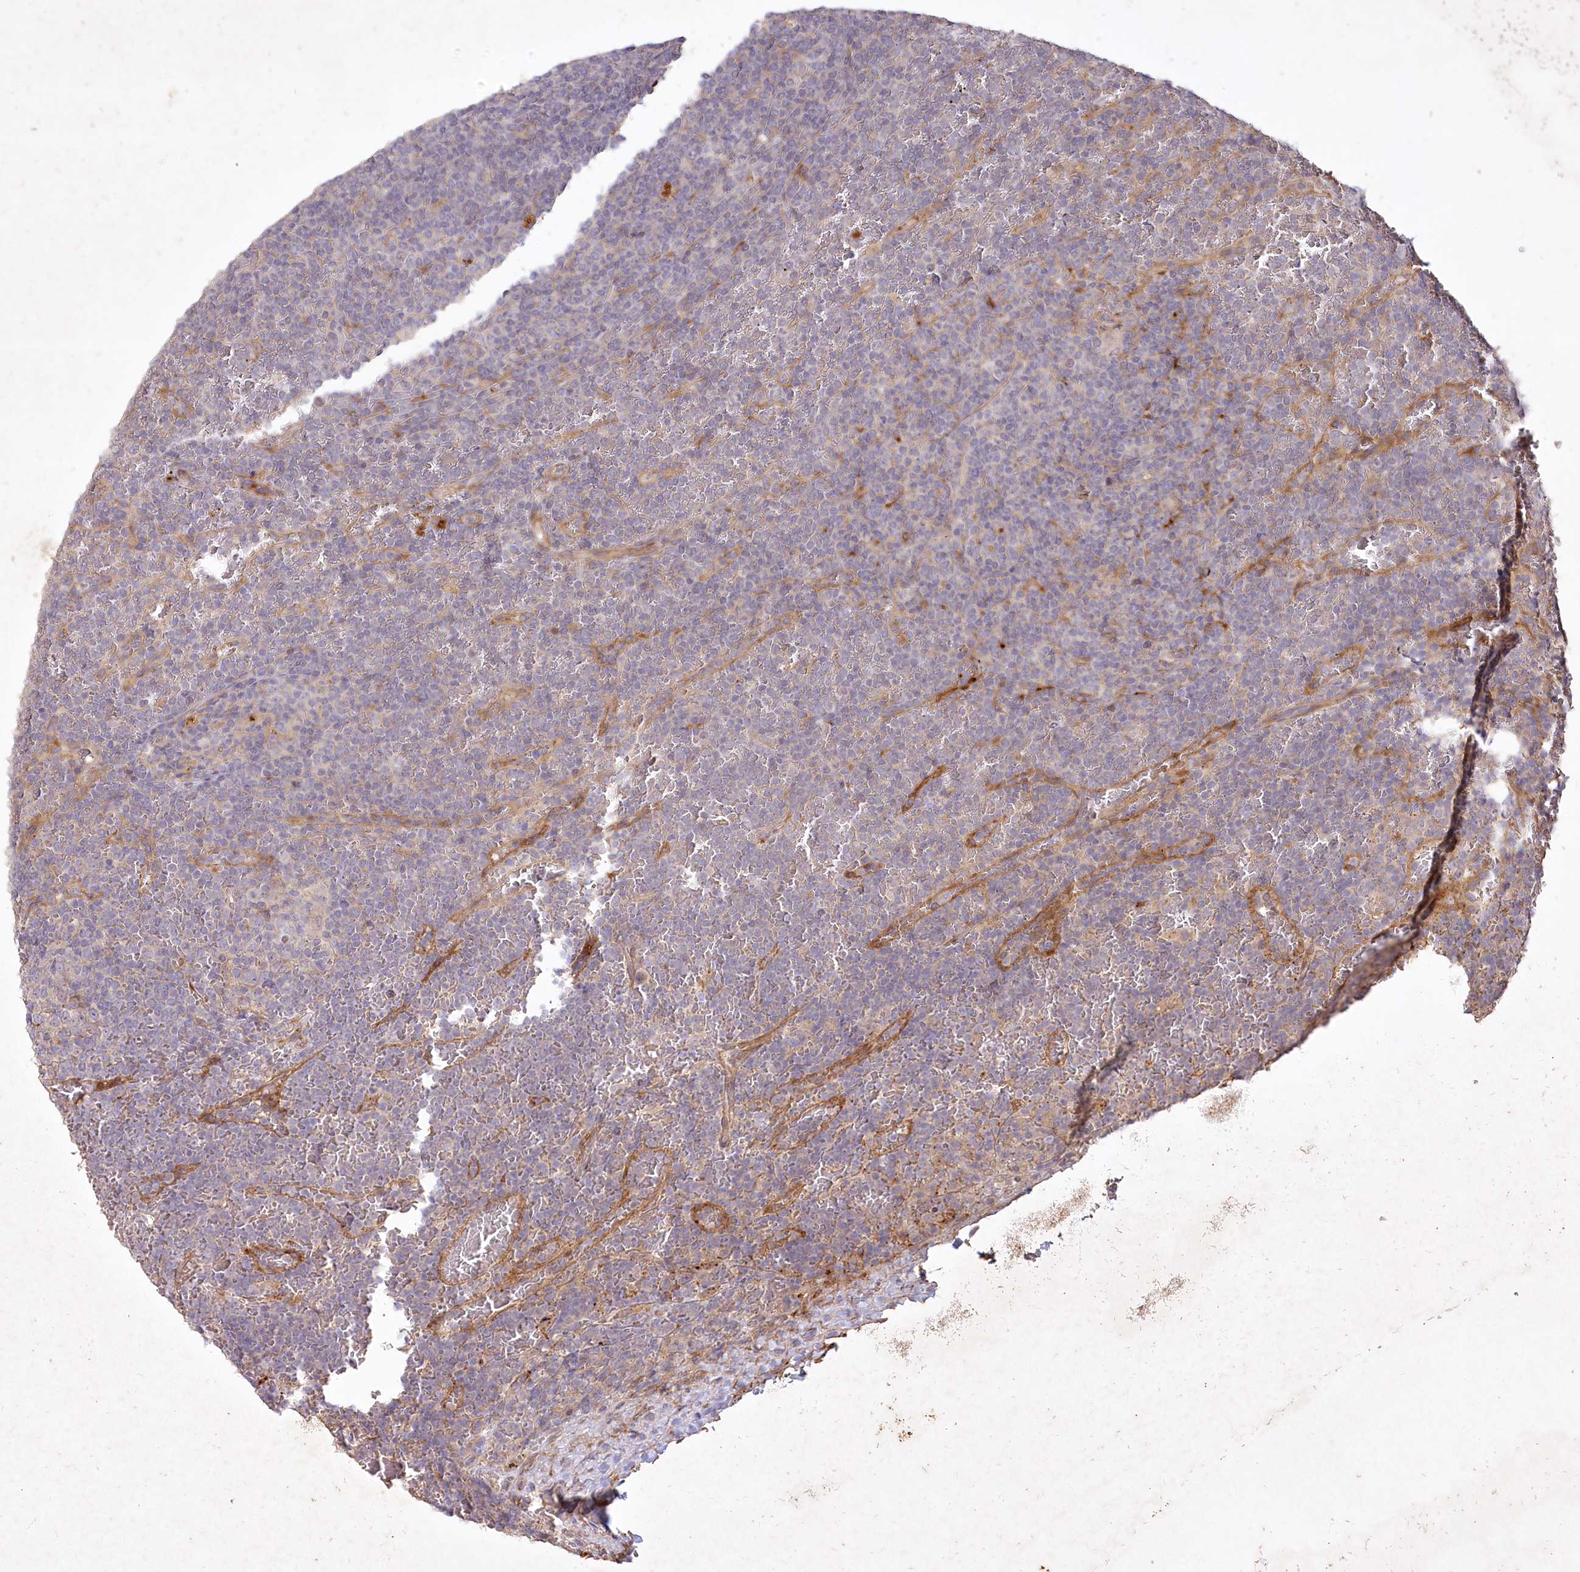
{"staining": {"intensity": "negative", "quantity": "none", "location": "none"}, "tissue": "lymphoma", "cell_type": "Tumor cells", "image_type": "cancer", "snomed": [{"axis": "morphology", "description": "Malignant lymphoma, non-Hodgkin's type, Low grade"}, {"axis": "topography", "description": "Spleen"}], "caption": "Lymphoma was stained to show a protein in brown. There is no significant staining in tumor cells.", "gene": "IRAK1BP1", "patient": {"sex": "female", "age": 19}}